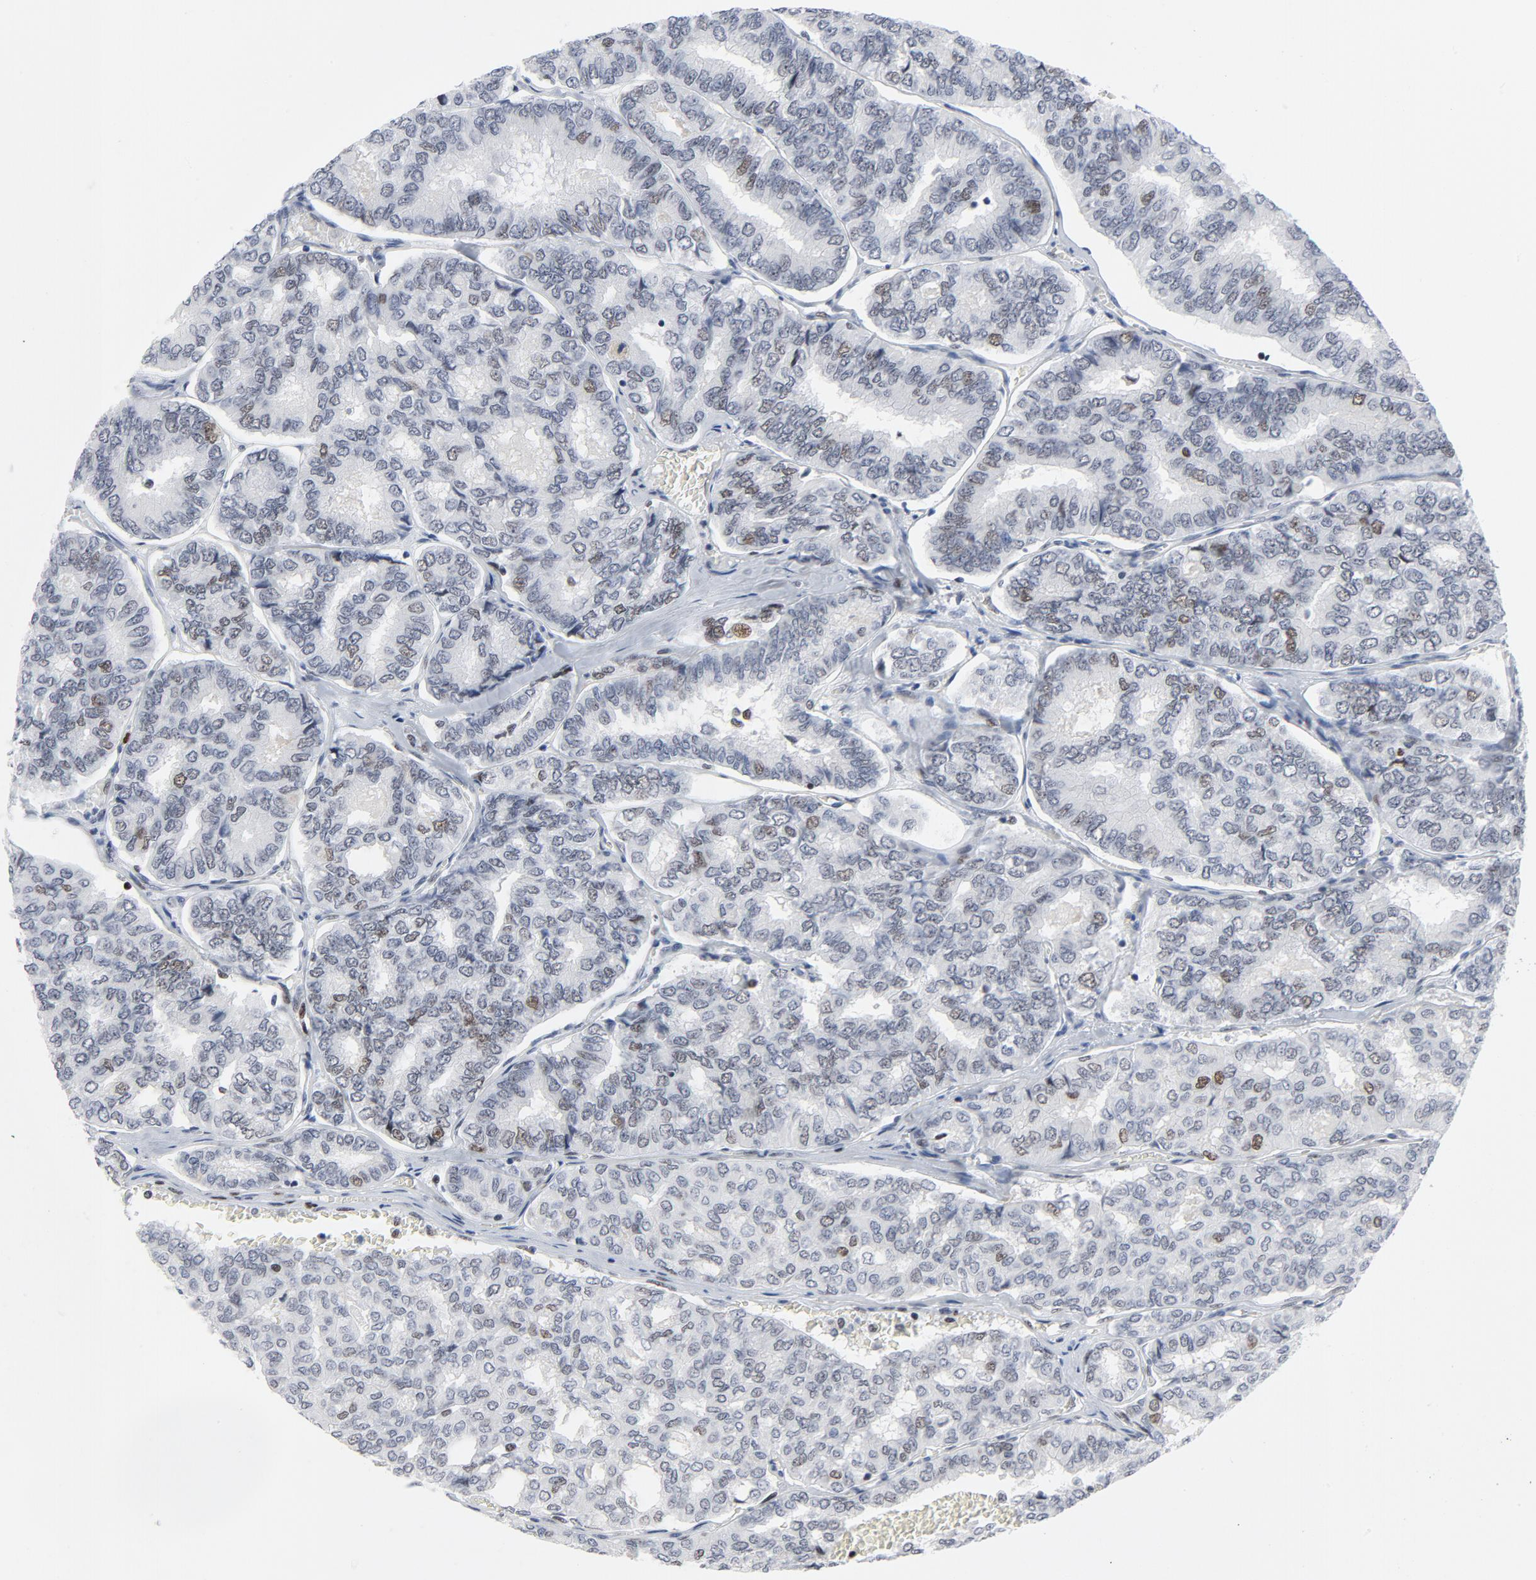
{"staining": {"intensity": "moderate", "quantity": "<25%", "location": "nuclear"}, "tissue": "thyroid cancer", "cell_type": "Tumor cells", "image_type": "cancer", "snomed": [{"axis": "morphology", "description": "Papillary adenocarcinoma, NOS"}, {"axis": "topography", "description": "Thyroid gland"}], "caption": "Human thyroid papillary adenocarcinoma stained with a brown dye demonstrates moderate nuclear positive positivity in about <25% of tumor cells.", "gene": "POLD1", "patient": {"sex": "female", "age": 35}}